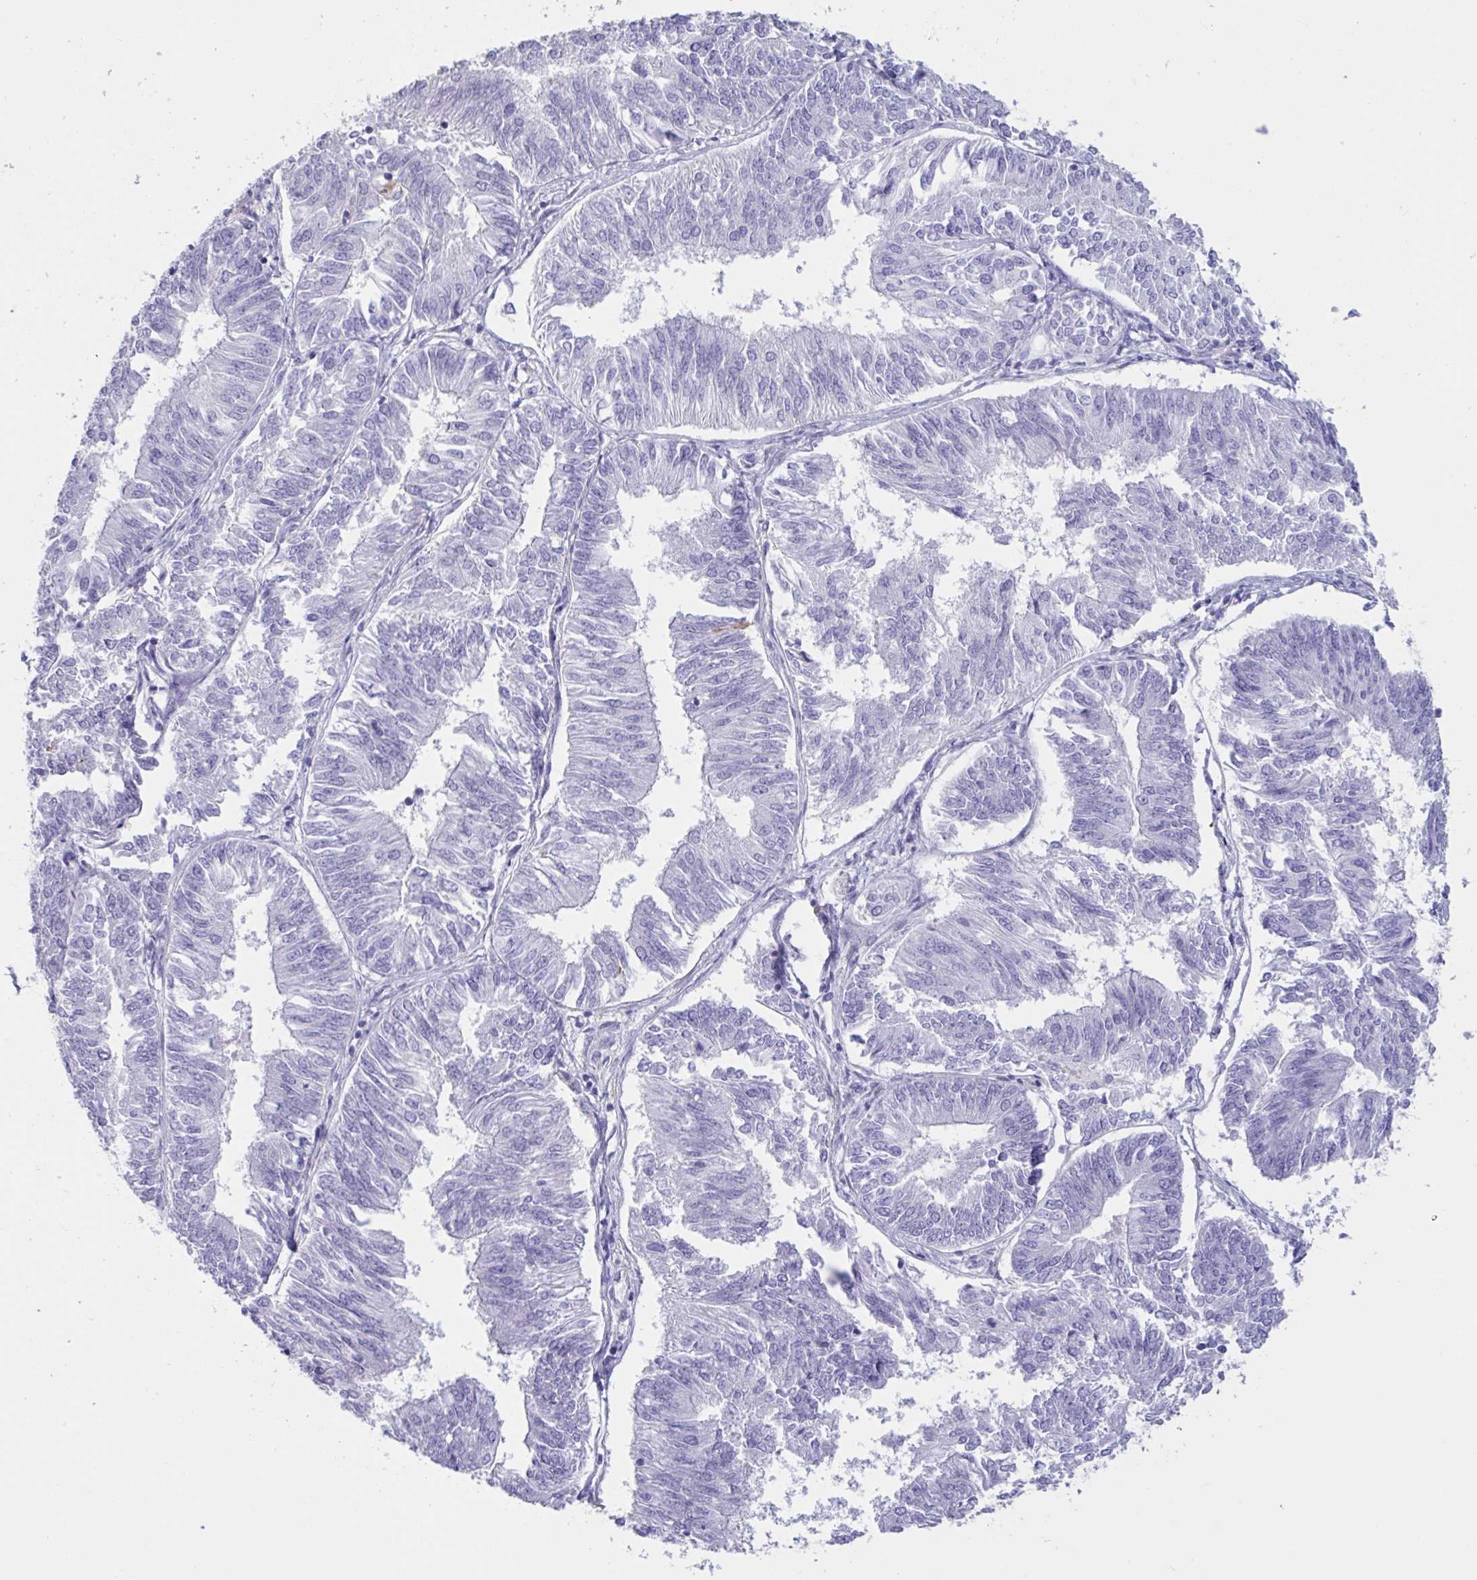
{"staining": {"intensity": "negative", "quantity": "none", "location": "none"}, "tissue": "endometrial cancer", "cell_type": "Tumor cells", "image_type": "cancer", "snomed": [{"axis": "morphology", "description": "Adenocarcinoma, NOS"}, {"axis": "topography", "description": "Endometrium"}], "caption": "A histopathology image of human adenocarcinoma (endometrial) is negative for staining in tumor cells.", "gene": "TNNC1", "patient": {"sex": "female", "age": 58}}